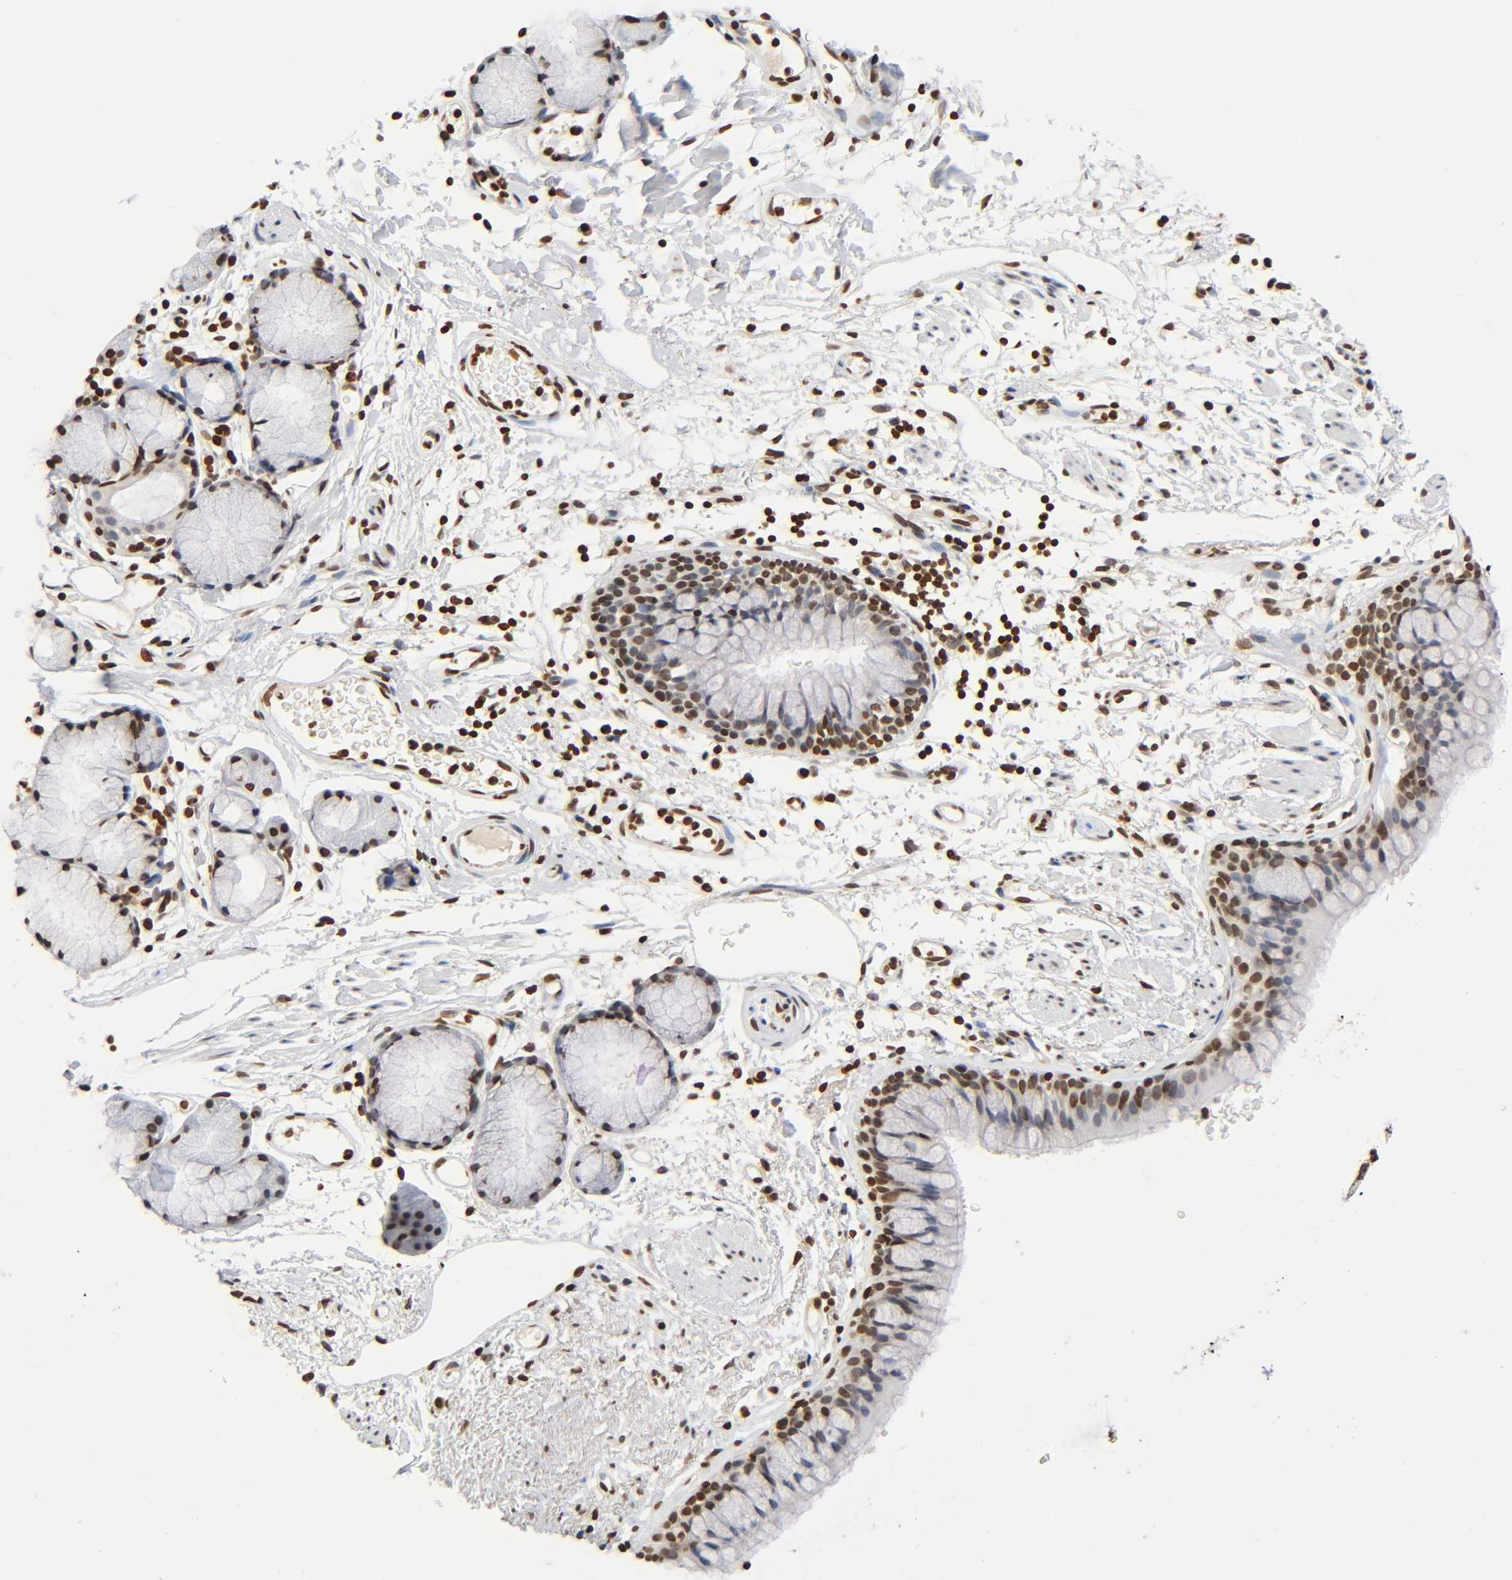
{"staining": {"intensity": "moderate", "quantity": ">75%", "location": "nuclear"}, "tissue": "bronchus", "cell_type": "Respiratory epithelial cells", "image_type": "normal", "snomed": [{"axis": "morphology", "description": "Normal tissue, NOS"}, {"axis": "topography", "description": "Bronchus"}], "caption": "The photomicrograph shows immunohistochemical staining of unremarkable bronchus. There is moderate nuclear expression is identified in approximately >75% of respiratory epithelial cells. (Brightfield microscopy of DAB IHC at high magnification).", "gene": "HOXA6", "patient": {"sex": "female", "age": 73}}